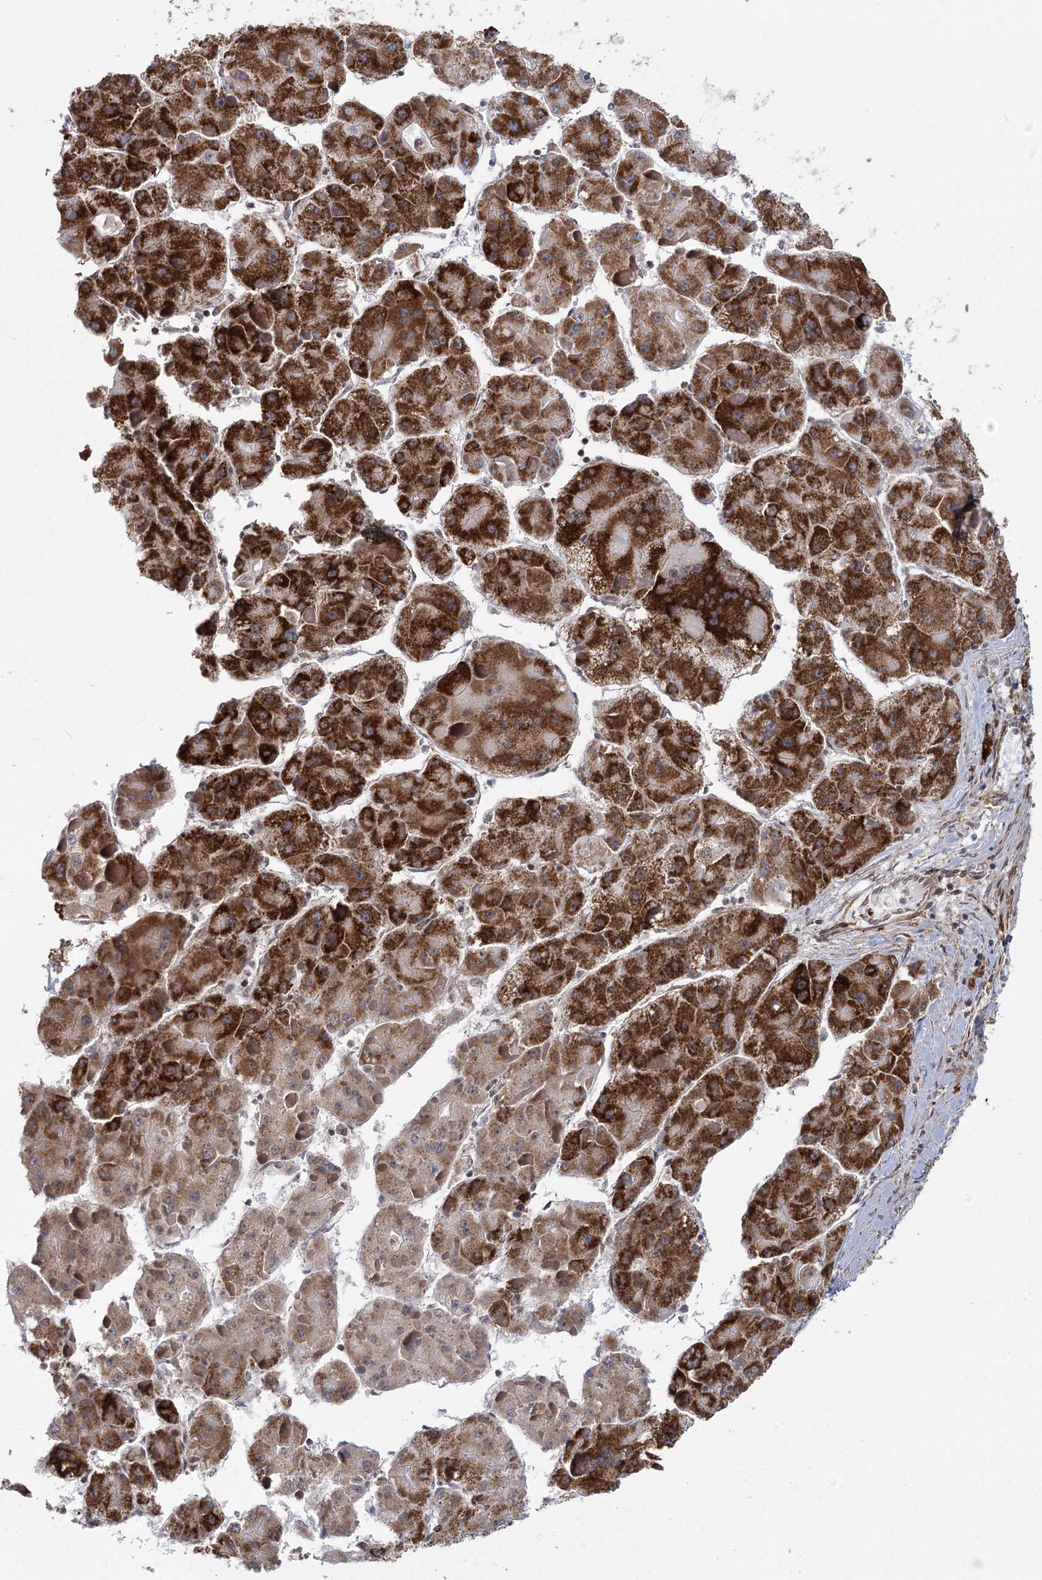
{"staining": {"intensity": "strong", "quantity": ">75%", "location": "cytoplasmic/membranous"}, "tissue": "liver cancer", "cell_type": "Tumor cells", "image_type": "cancer", "snomed": [{"axis": "morphology", "description": "Carcinoma, Hepatocellular, NOS"}, {"axis": "topography", "description": "Liver"}], "caption": "DAB immunohistochemical staining of liver cancer shows strong cytoplasmic/membranous protein staining in approximately >75% of tumor cells.", "gene": "ZCCHC24", "patient": {"sex": "female", "age": 73}}